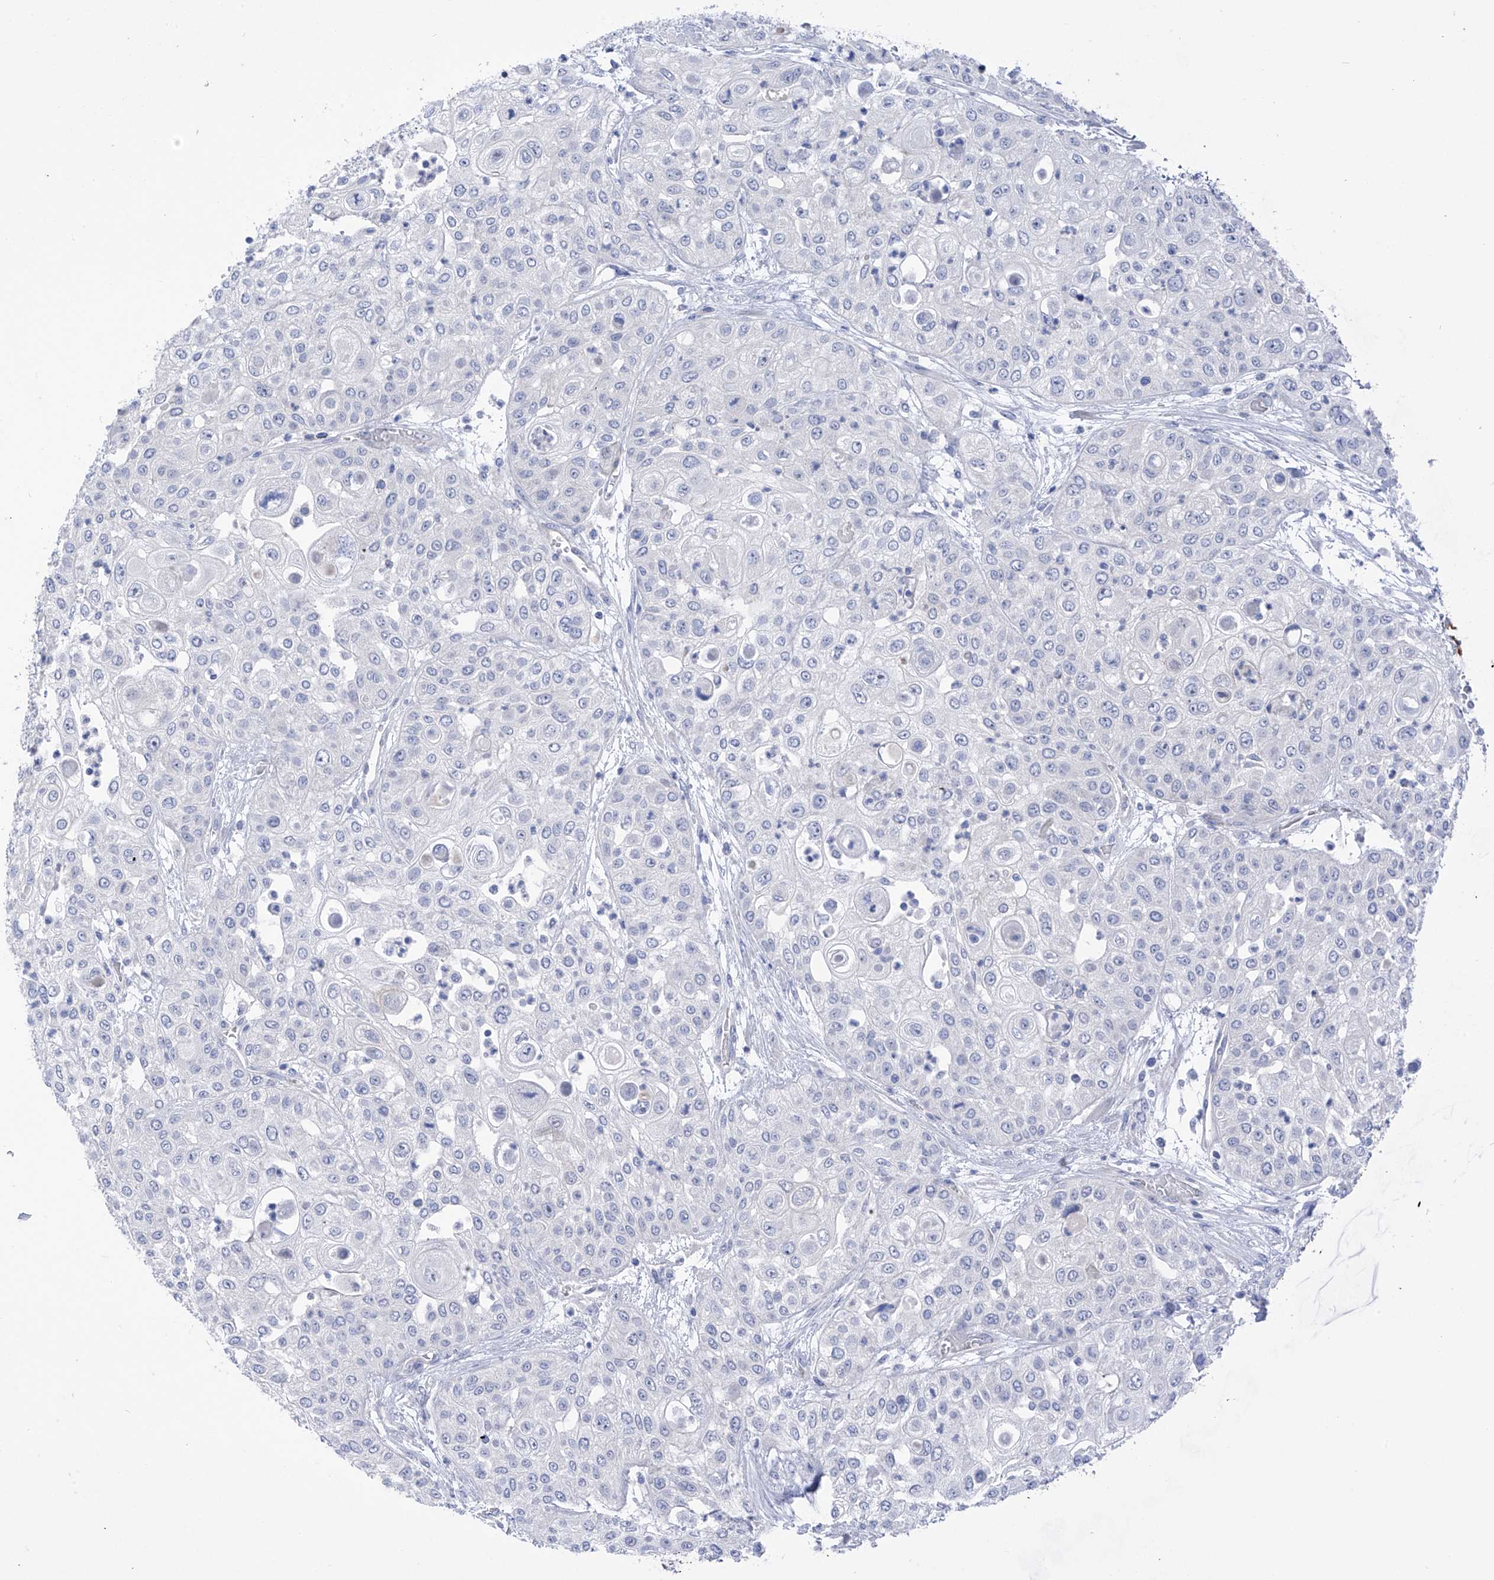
{"staining": {"intensity": "negative", "quantity": "none", "location": "none"}, "tissue": "urothelial cancer", "cell_type": "Tumor cells", "image_type": "cancer", "snomed": [{"axis": "morphology", "description": "Urothelial carcinoma, High grade"}, {"axis": "topography", "description": "Urinary bladder"}], "caption": "IHC image of high-grade urothelial carcinoma stained for a protein (brown), which reveals no expression in tumor cells.", "gene": "PIK3C2B", "patient": {"sex": "female", "age": 79}}